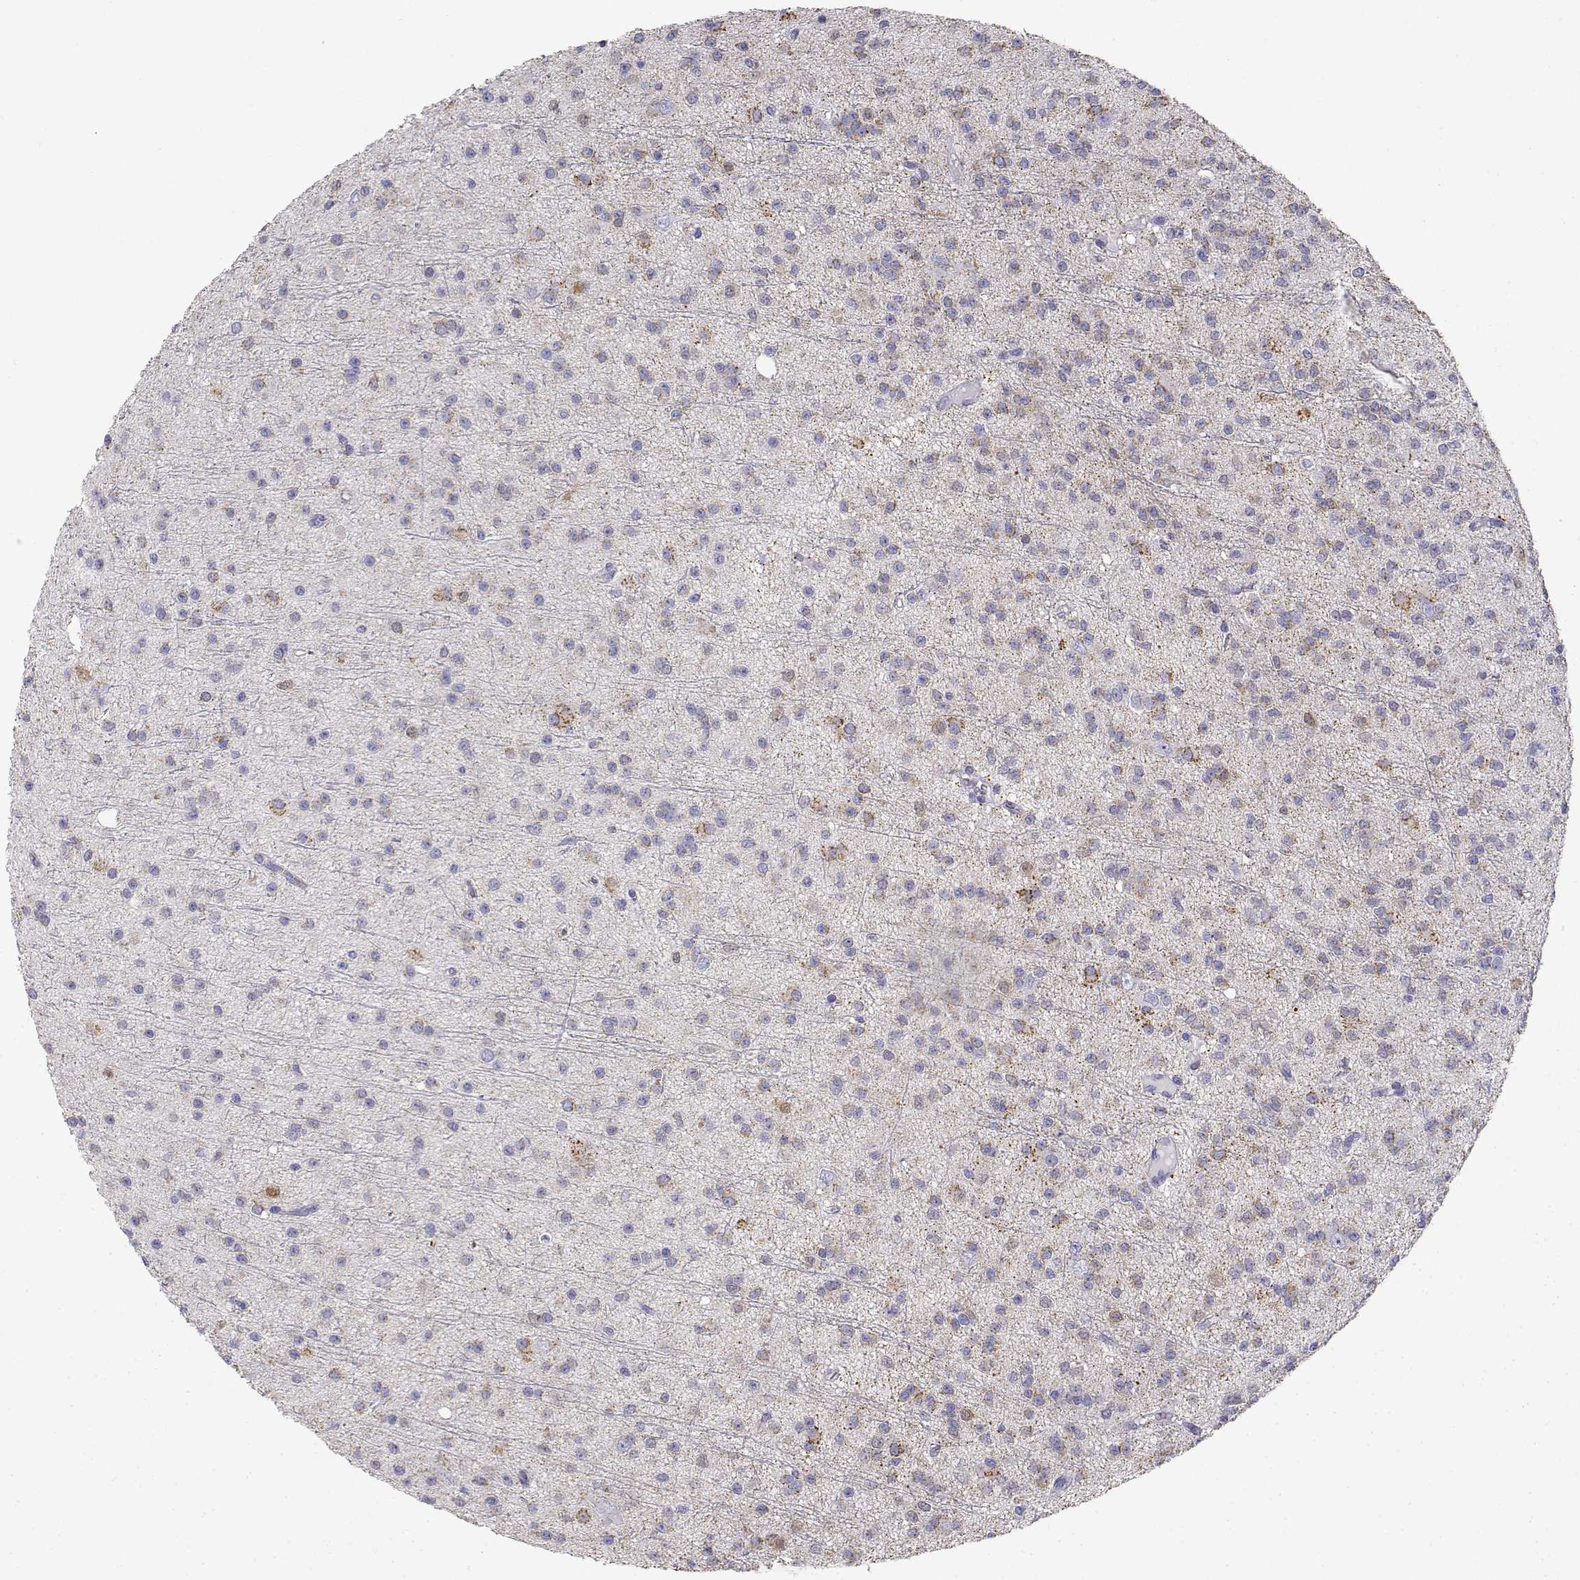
{"staining": {"intensity": "weak", "quantity": "<25%", "location": "cytoplasmic/membranous"}, "tissue": "glioma", "cell_type": "Tumor cells", "image_type": "cancer", "snomed": [{"axis": "morphology", "description": "Glioma, malignant, Low grade"}, {"axis": "topography", "description": "Brain"}], "caption": "Tumor cells are negative for protein expression in human glioma.", "gene": "ADA", "patient": {"sex": "male", "age": 27}}